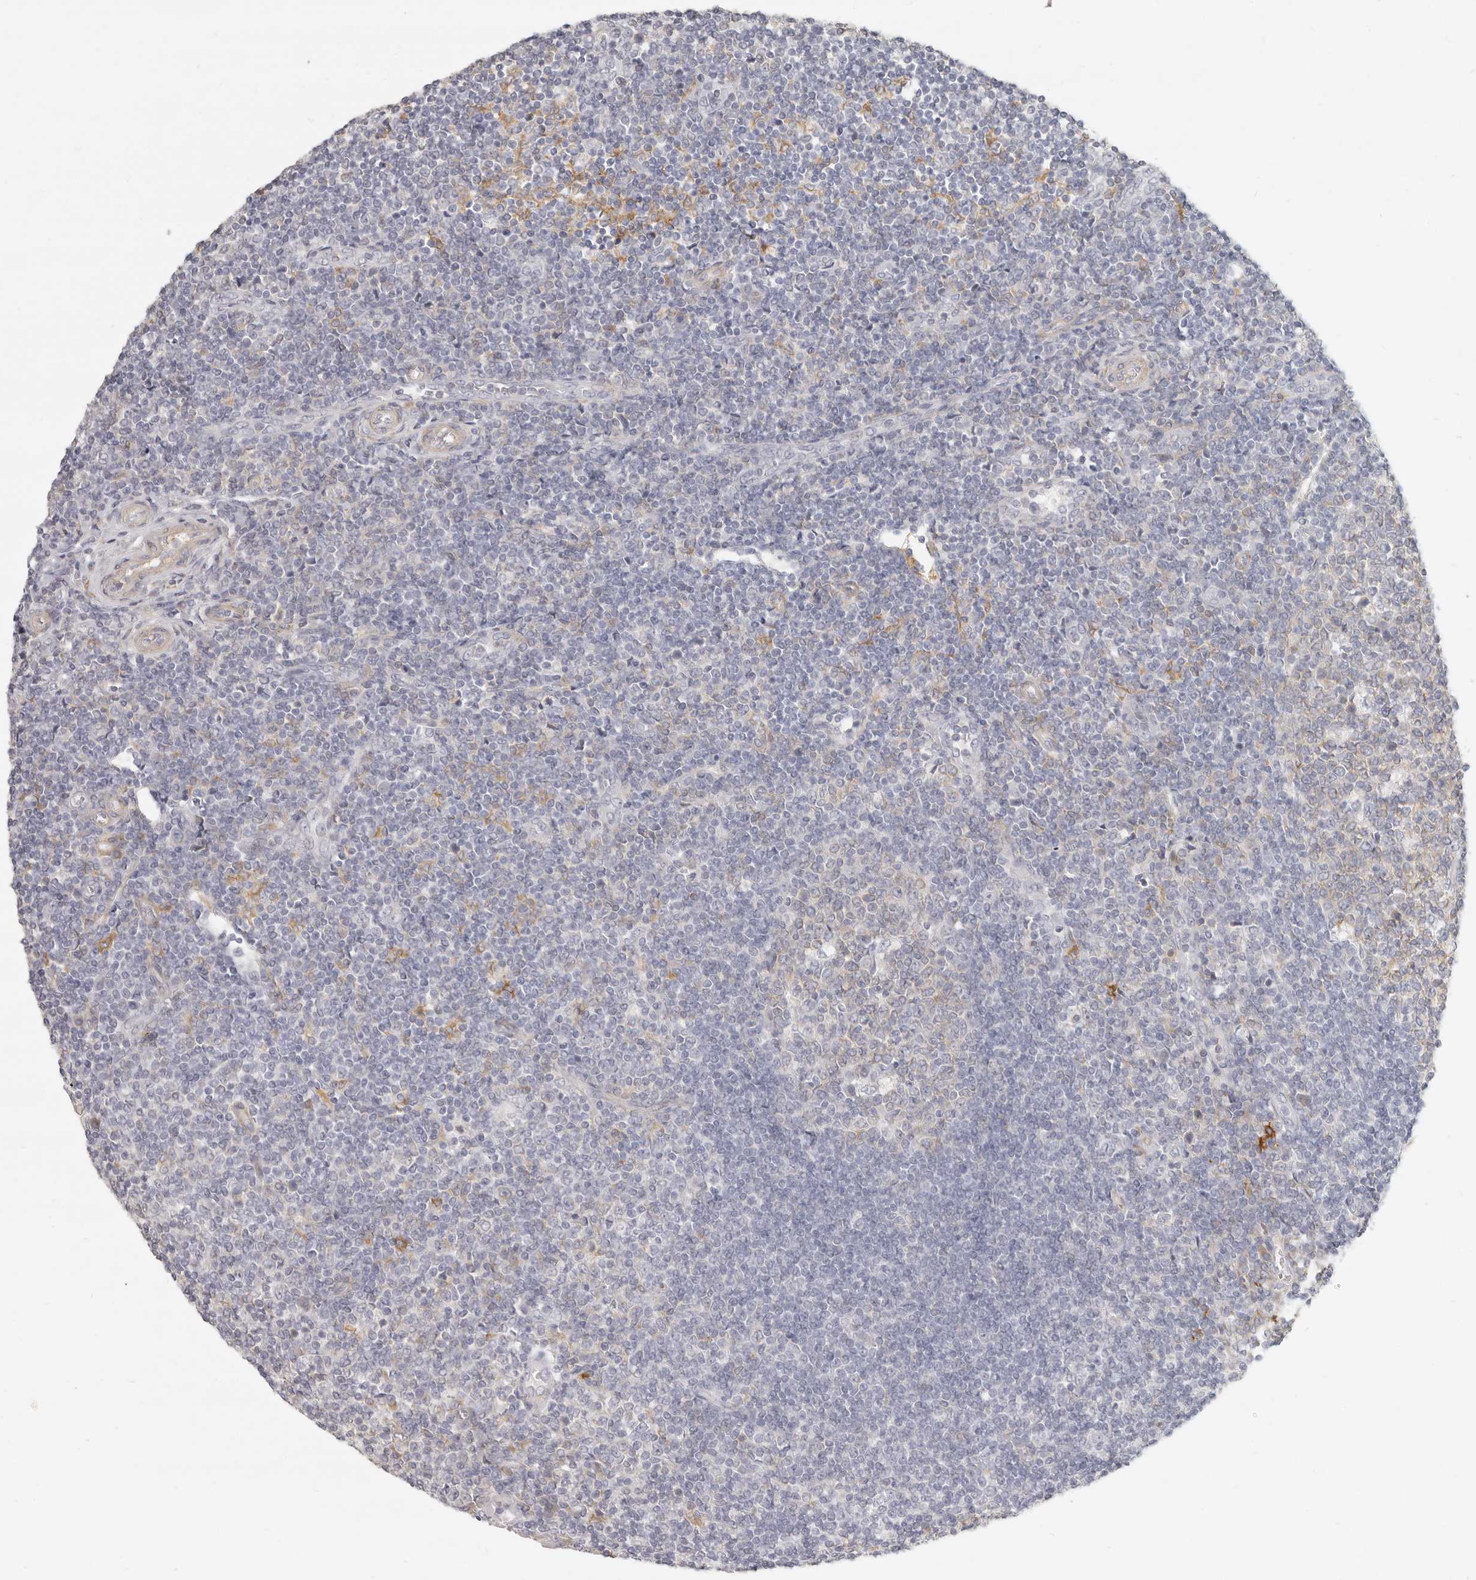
{"staining": {"intensity": "weak", "quantity": "25%-75%", "location": "cytoplasmic/membranous"}, "tissue": "tonsil", "cell_type": "Germinal center cells", "image_type": "normal", "snomed": [{"axis": "morphology", "description": "Normal tissue, NOS"}, {"axis": "topography", "description": "Tonsil"}], "caption": "Immunohistochemical staining of benign tonsil displays 25%-75% levels of weak cytoplasmic/membranous protein expression in about 25%-75% of germinal center cells.", "gene": "NIBAN1", "patient": {"sex": "female", "age": 19}}